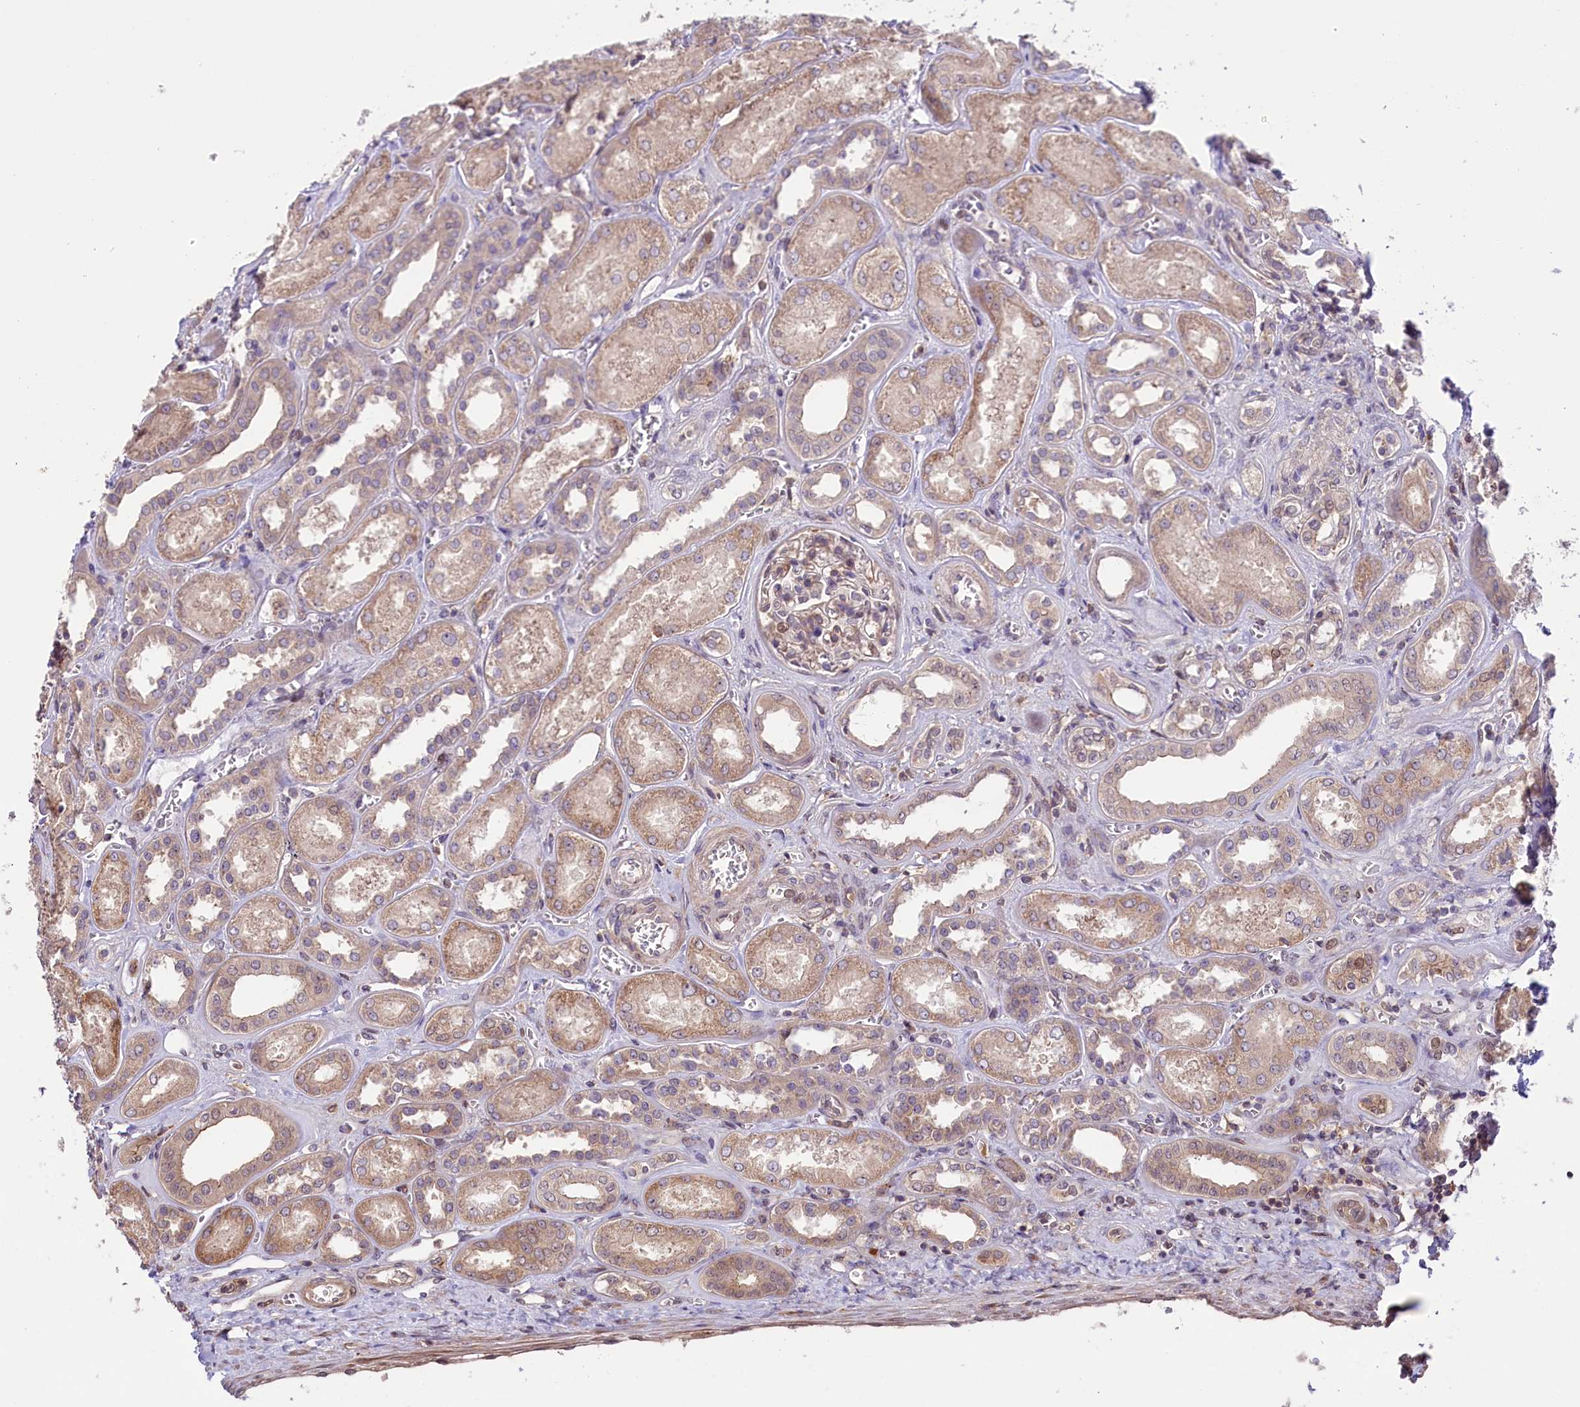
{"staining": {"intensity": "moderate", "quantity": "<25%", "location": "cytoplasmic/membranous,nuclear"}, "tissue": "kidney", "cell_type": "Cells in glomeruli", "image_type": "normal", "snomed": [{"axis": "morphology", "description": "Normal tissue, NOS"}, {"axis": "morphology", "description": "Adenocarcinoma, NOS"}, {"axis": "topography", "description": "Kidney"}], "caption": "This image exhibits immunohistochemistry (IHC) staining of benign kidney, with low moderate cytoplasmic/membranous,nuclear expression in approximately <25% of cells in glomeruli.", "gene": "RIC8A", "patient": {"sex": "female", "age": 68}}